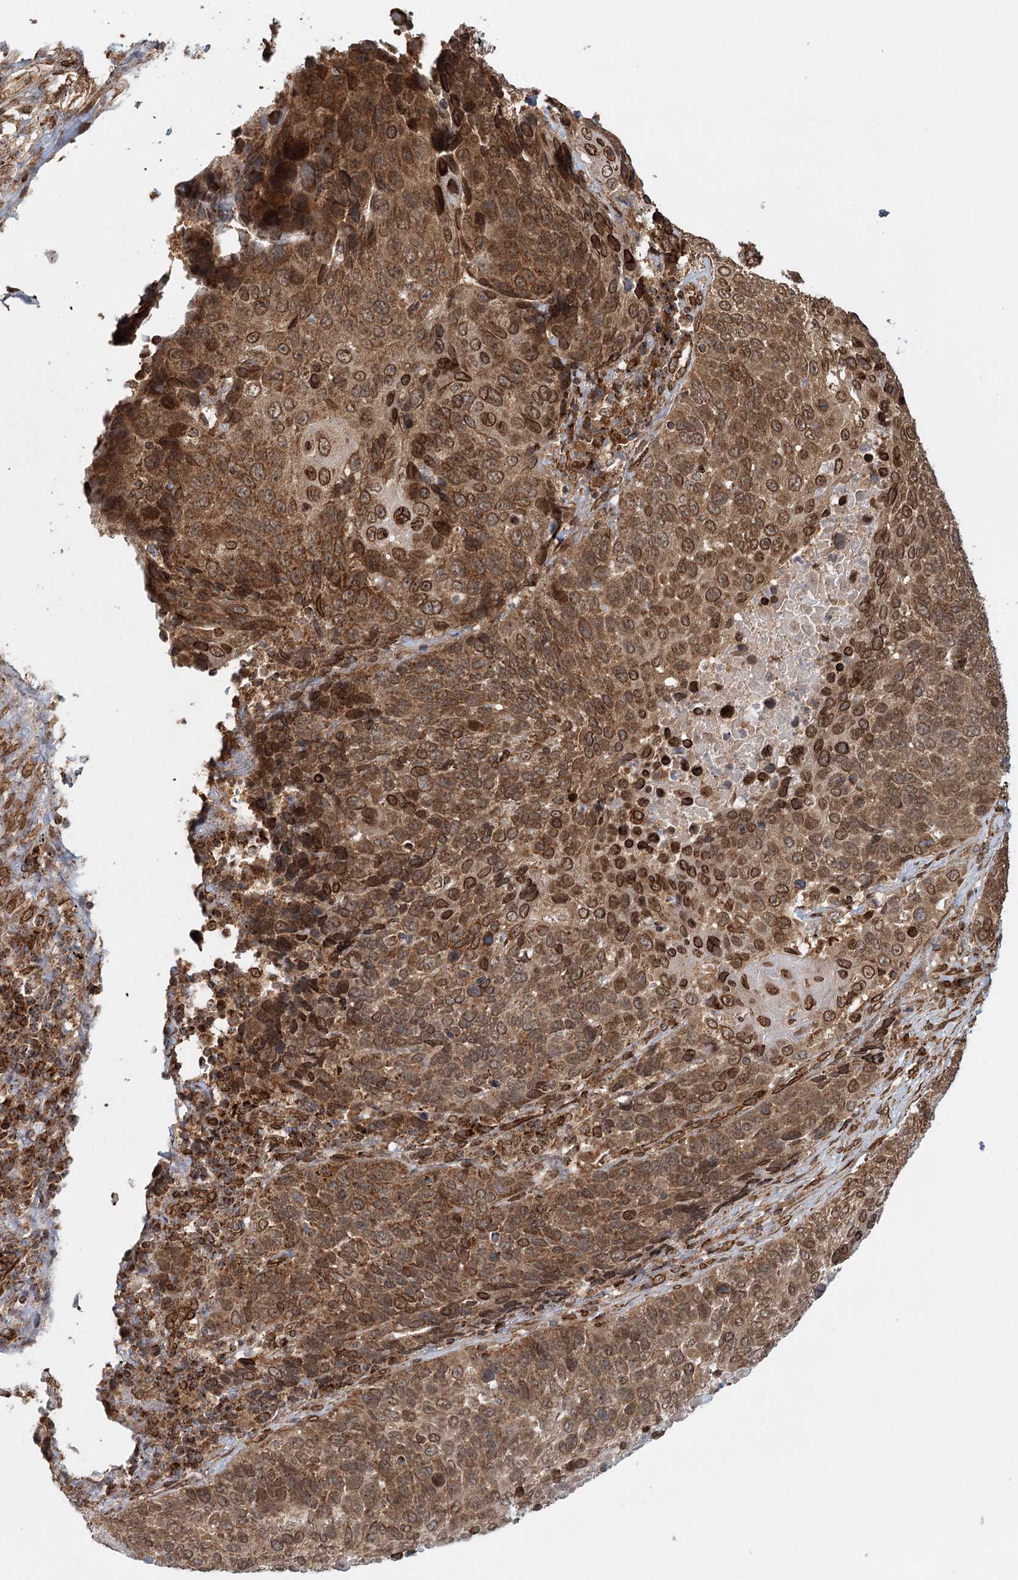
{"staining": {"intensity": "strong", "quantity": ">75%", "location": "cytoplasmic/membranous"}, "tissue": "lung cancer", "cell_type": "Tumor cells", "image_type": "cancer", "snomed": [{"axis": "morphology", "description": "Squamous cell carcinoma, NOS"}, {"axis": "topography", "description": "Lung"}], "caption": "Immunohistochemistry (IHC) of human squamous cell carcinoma (lung) shows high levels of strong cytoplasmic/membranous positivity in about >75% of tumor cells.", "gene": "BCKDHA", "patient": {"sex": "male", "age": 66}}